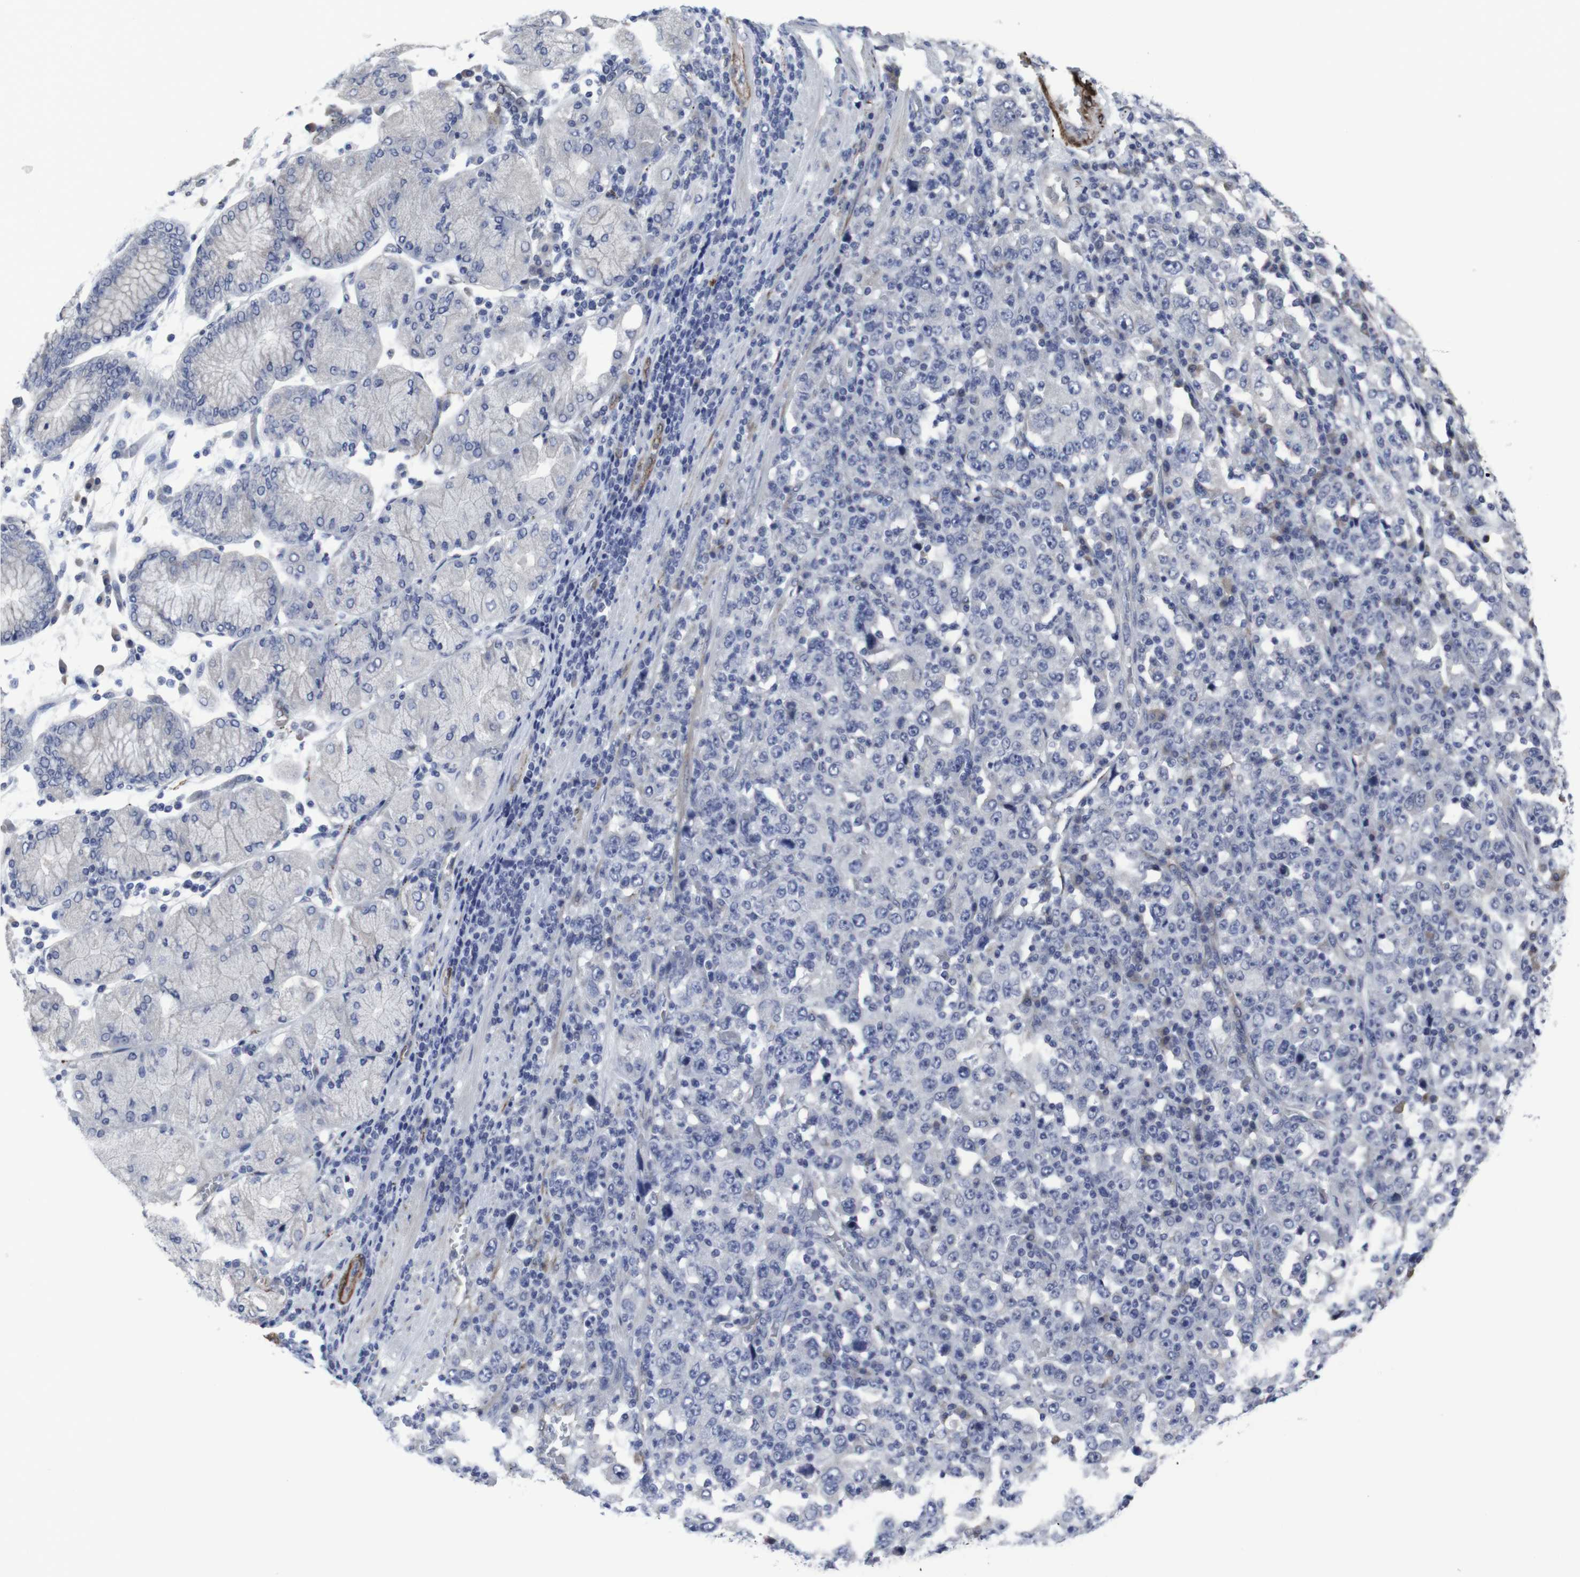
{"staining": {"intensity": "negative", "quantity": "none", "location": "none"}, "tissue": "stomach cancer", "cell_type": "Tumor cells", "image_type": "cancer", "snomed": [{"axis": "morphology", "description": "Normal tissue, NOS"}, {"axis": "morphology", "description": "Adenocarcinoma, NOS"}, {"axis": "topography", "description": "Stomach, upper"}, {"axis": "topography", "description": "Stomach"}], "caption": "Protein analysis of adenocarcinoma (stomach) reveals no significant expression in tumor cells.", "gene": "SNCG", "patient": {"sex": "male", "age": 59}}